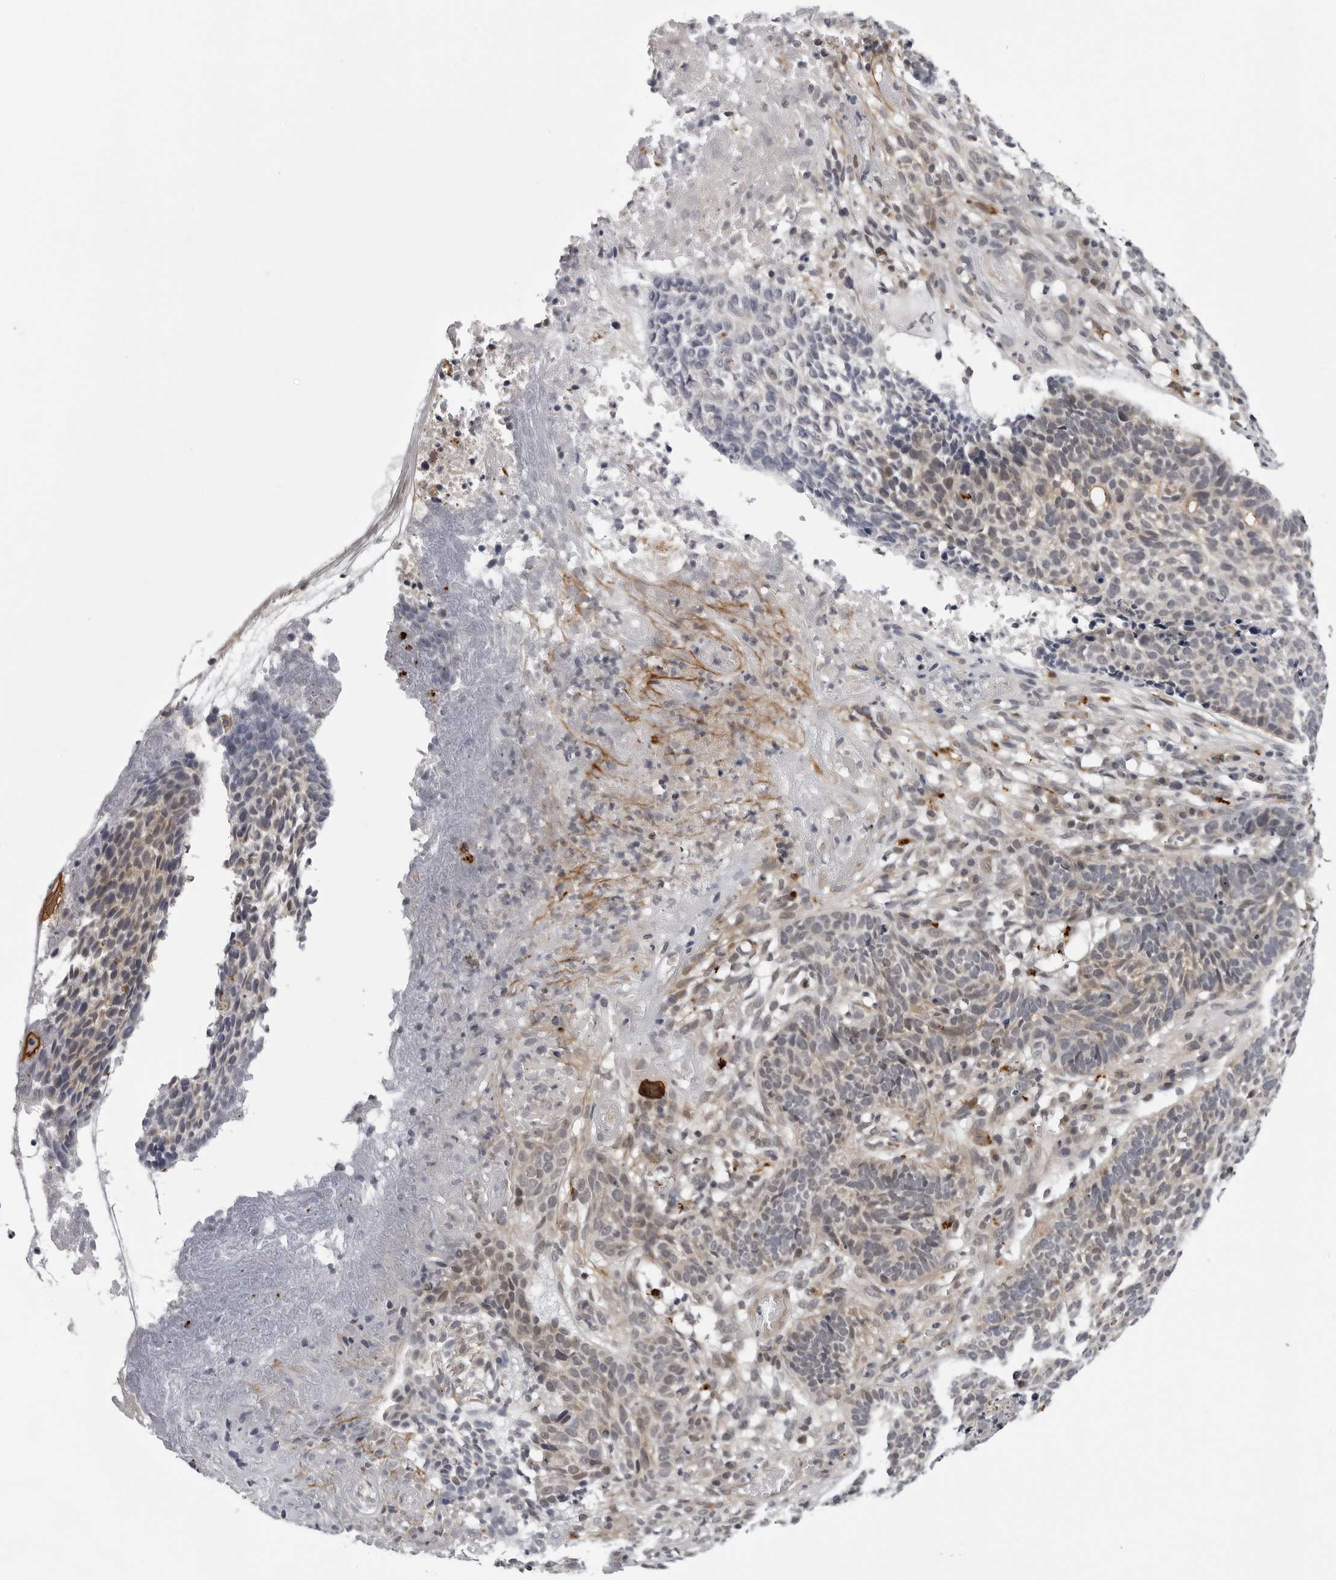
{"staining": {"intensity": "weak", "quantity": ">75%", "location": "cytoplasmic/membranous"}, "tissue": "skin cancer", "cell_type": "Tumor cells", "image_type": "cancer", "snomed": [{"axis": "morphology", "description": "Basal cell carcinoma"}, {"axis": "topography", "description": "Skin"}], "caption": "This micrograph exhibits immunohistochemistry staining of human skin basal cell carcinoma, with low weak cytoplasmic/membranous positivity in about >75% of tumor cells.", "gene": "KIAA1614", "patient": {"sex": "male", "age": 85}}